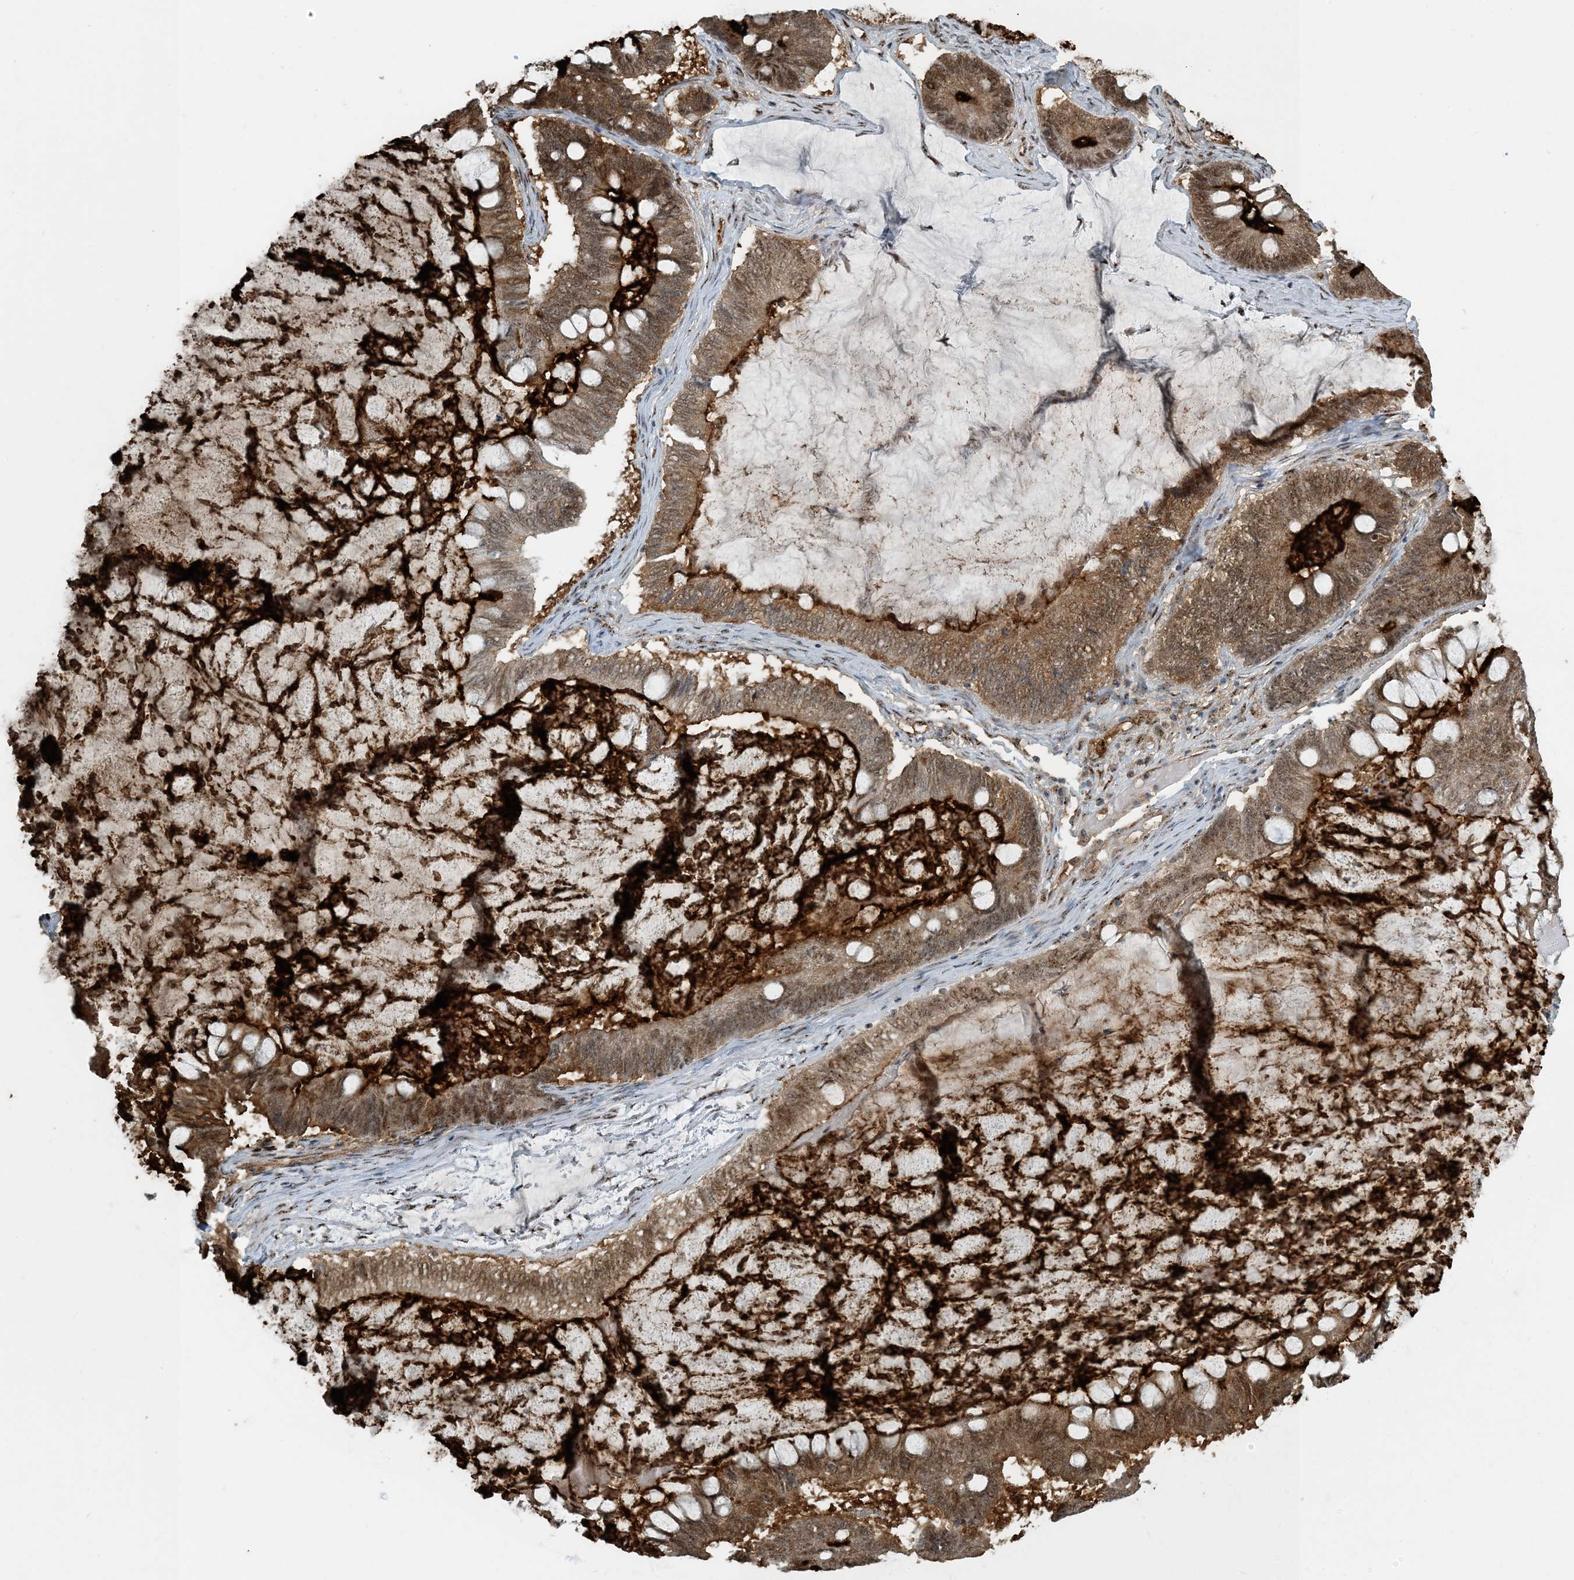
{"staining": {"intensity": "moderate", "quantity": ">75%", "location": "cytoplasmic/membranous"}, "tissue": "ovarian cancer", "cell_type": "Tumor cells", "image_type": "cancer", "snomed": [{"axis": "morphology", "description": "Cystadenocarcinoma, mucinous, NOS"}, {"axis": "topography", "description": "Ovary"}], "caption": "Ovarian cancer (mucinous cystadenocarcinoma) stained for a protein (brown) exhibits moderate cytoplasmic/membranous positive positivity in about >75% of tumor cells.", "gene": "MBD1", "patient": {"sex": "female", "age": 61}}